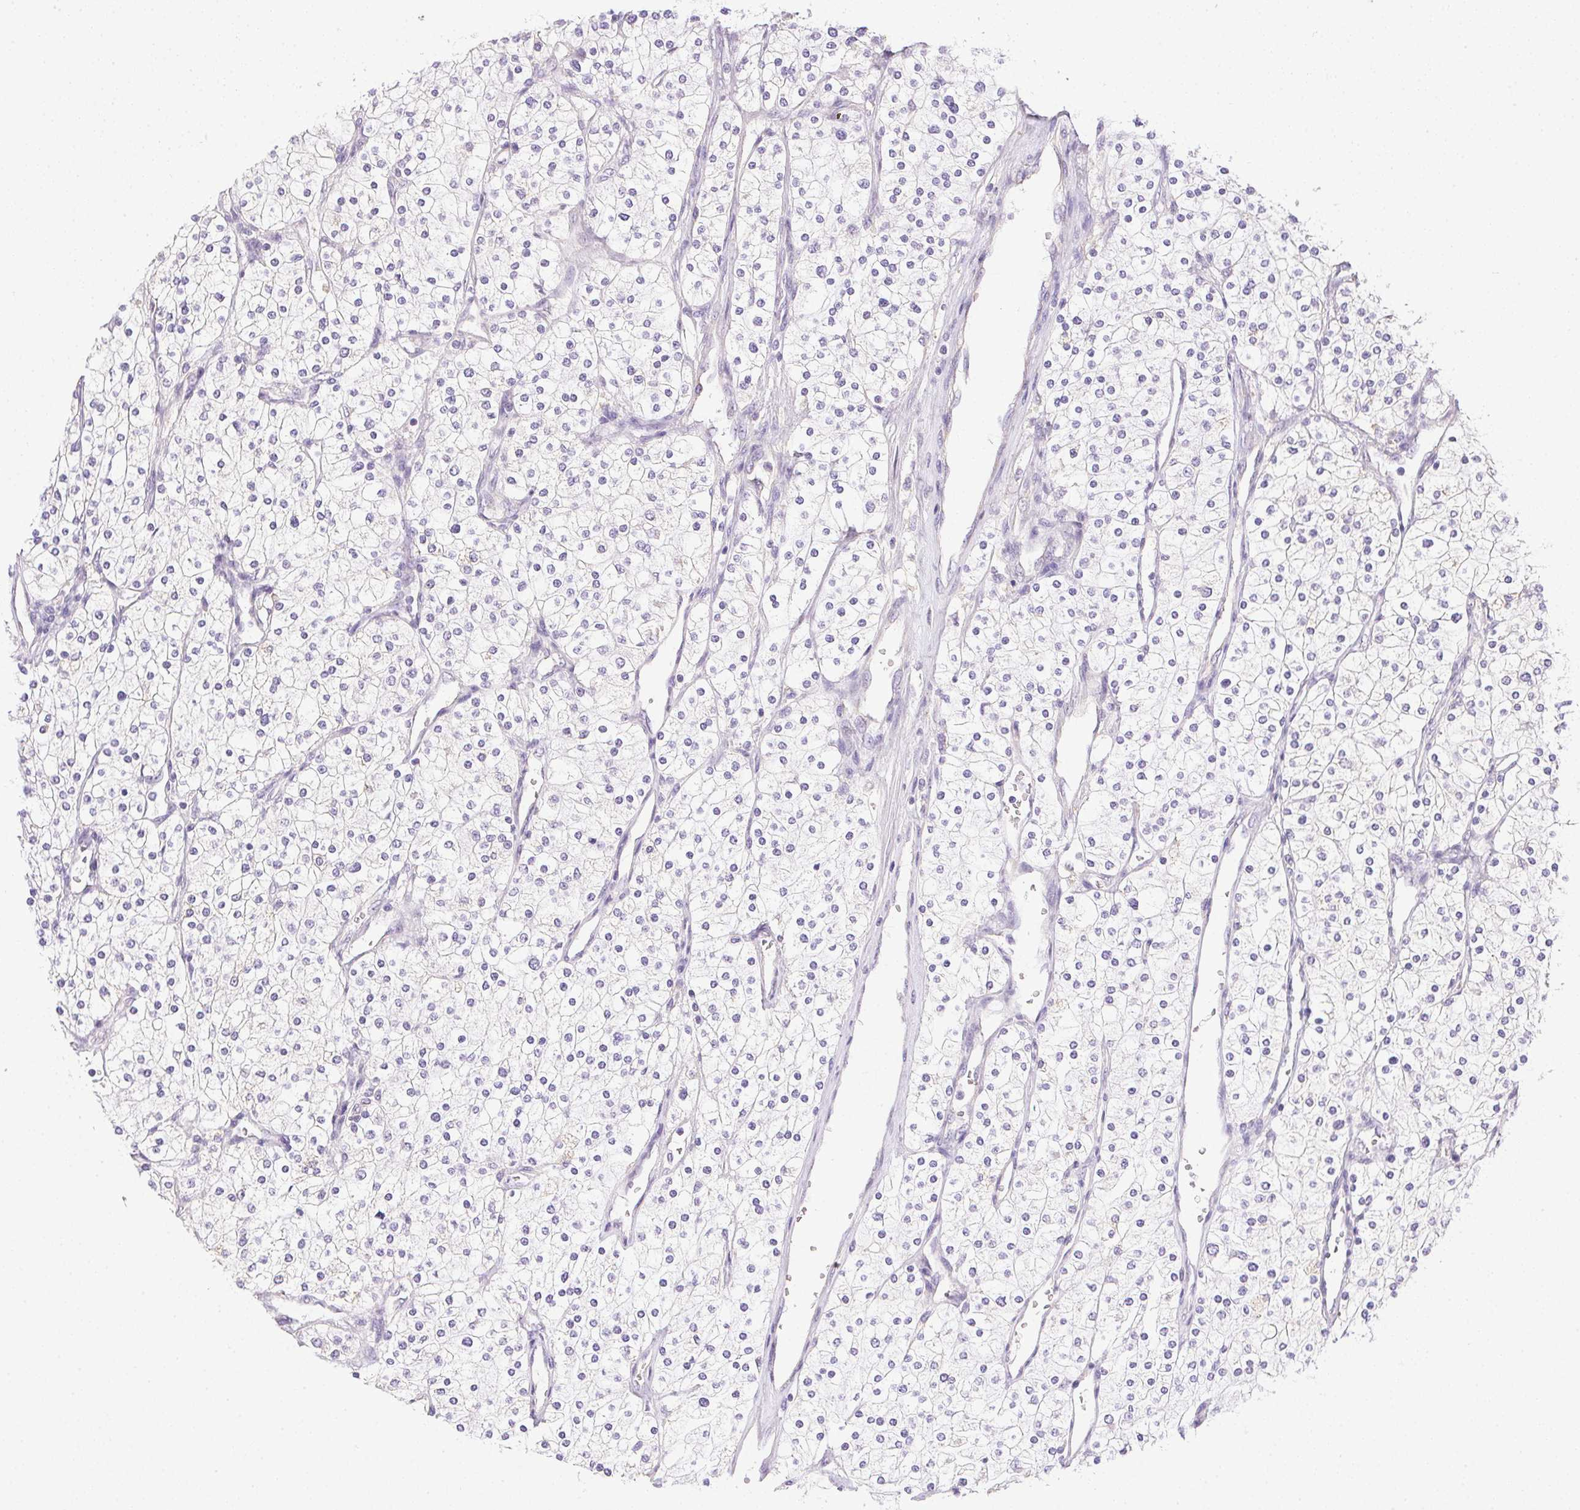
{"staining": {"intensity": "negative", "quantity": "none", "location": "none"}, "tissue": "renal cancer", "cell_type": "Tumor cells", "image_type": "cancer", "snomed": [{"axis": "morphology", "description": "Adenocarcinoma, NOS"}, {"axis": "topography", "description": "Kidney"}], "caption": "Immunohistochemical staining of human renal cancer (adenocarcinoma) reveals no significant staining in tumor cells.", "gene": "PRL", "patient": {"sex": "male", "age": 80}}